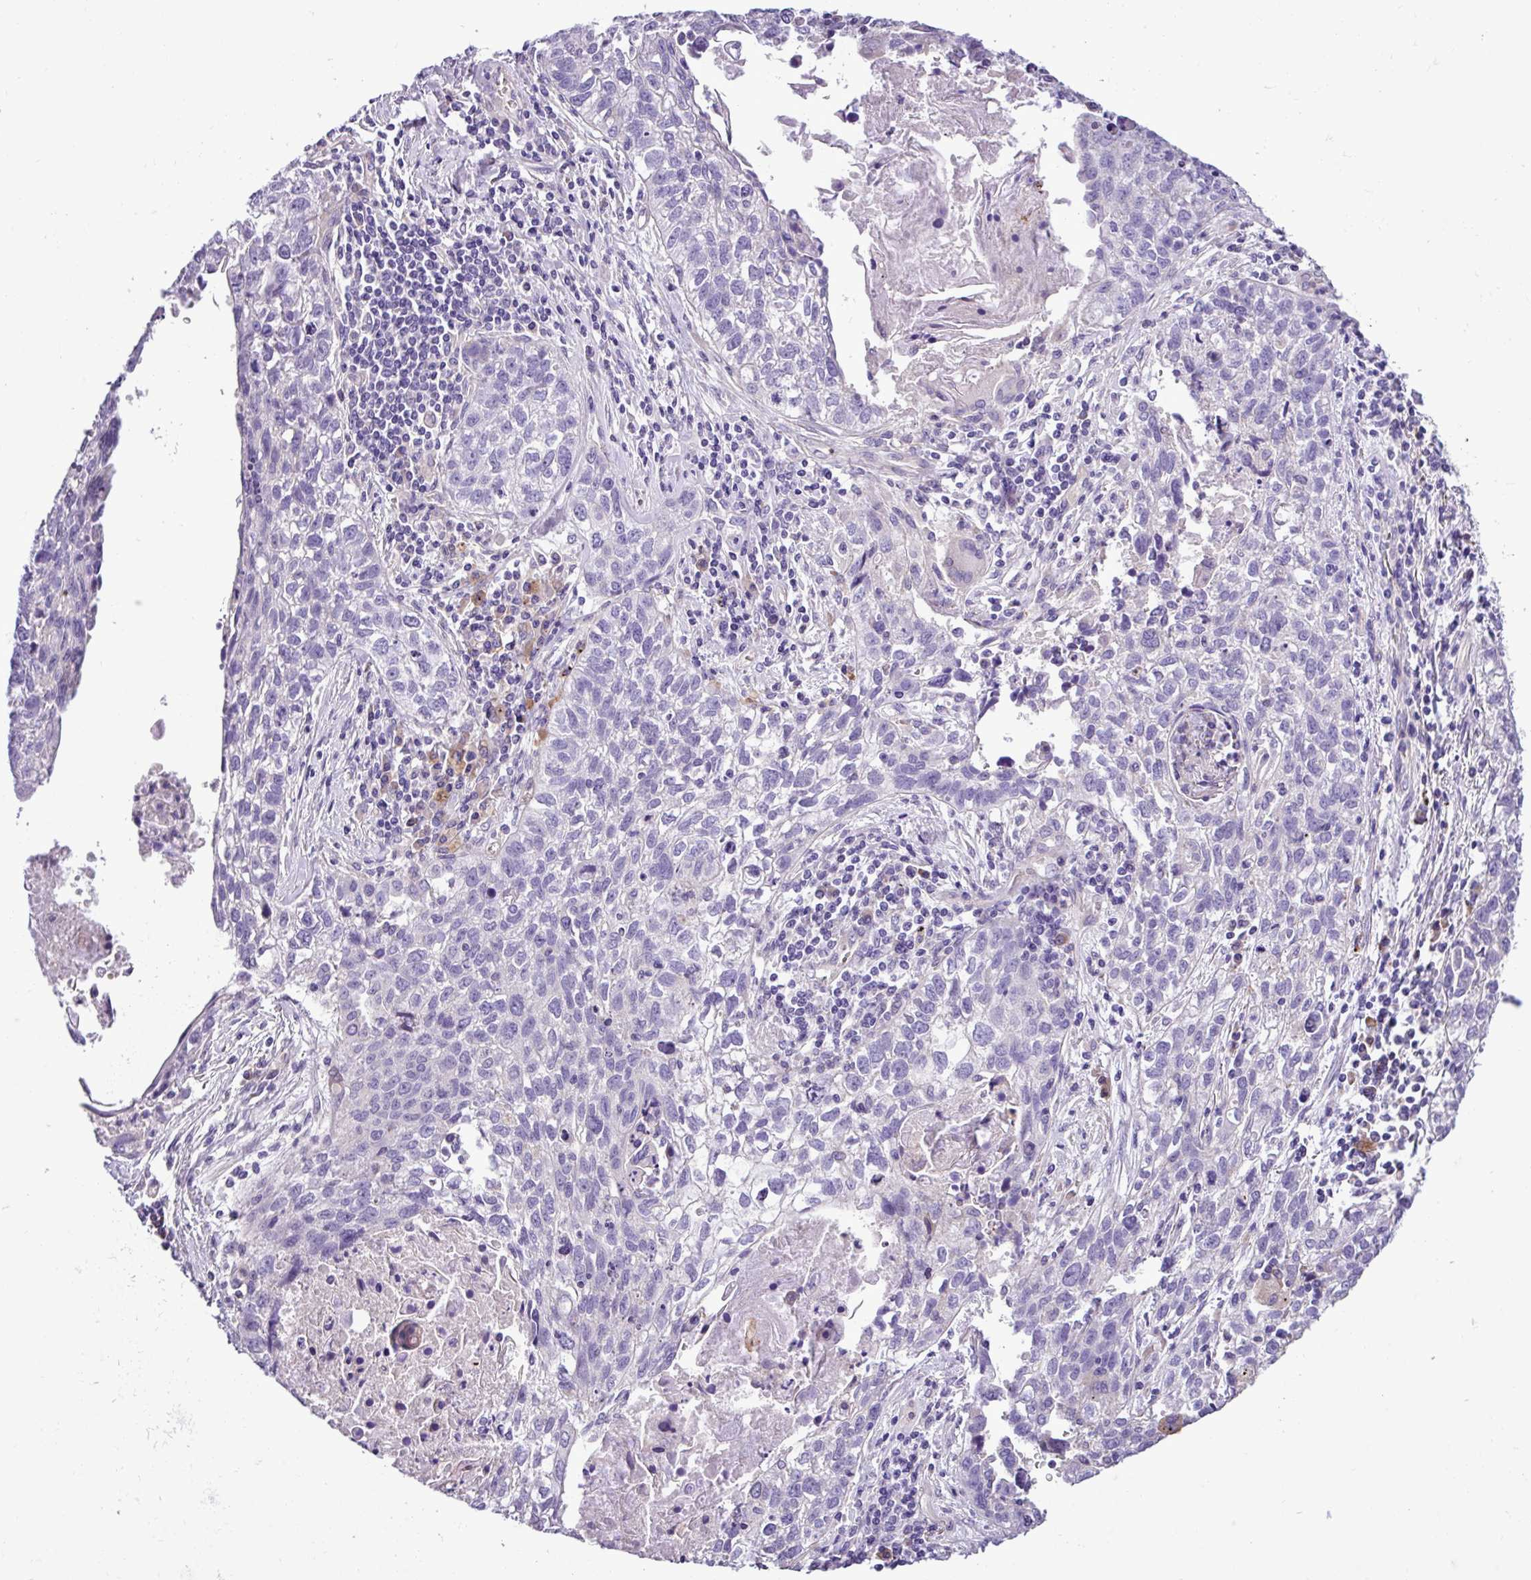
{"staining": {"intensity": "negative", "quantity": "none", "location": "none"}, "tissue": "lung cancer", "cell_type": "Tumor cells", "image_type": "cancer", "snomed": [{"axis": "morphology", "description": "Squamous cell carcinoma, NOS"}, {"axis": "topography", "description": "Lung"}], "caption": "Lung squamous cell carcinoma was stained to show a protein in brown. There is no significant staining in tumor cells. (Immunohistochemistry (ihc), brightfield microscopy, high magnification).", "gene": "C11orf91", "patient": {"sex": "male", "age": 74}}